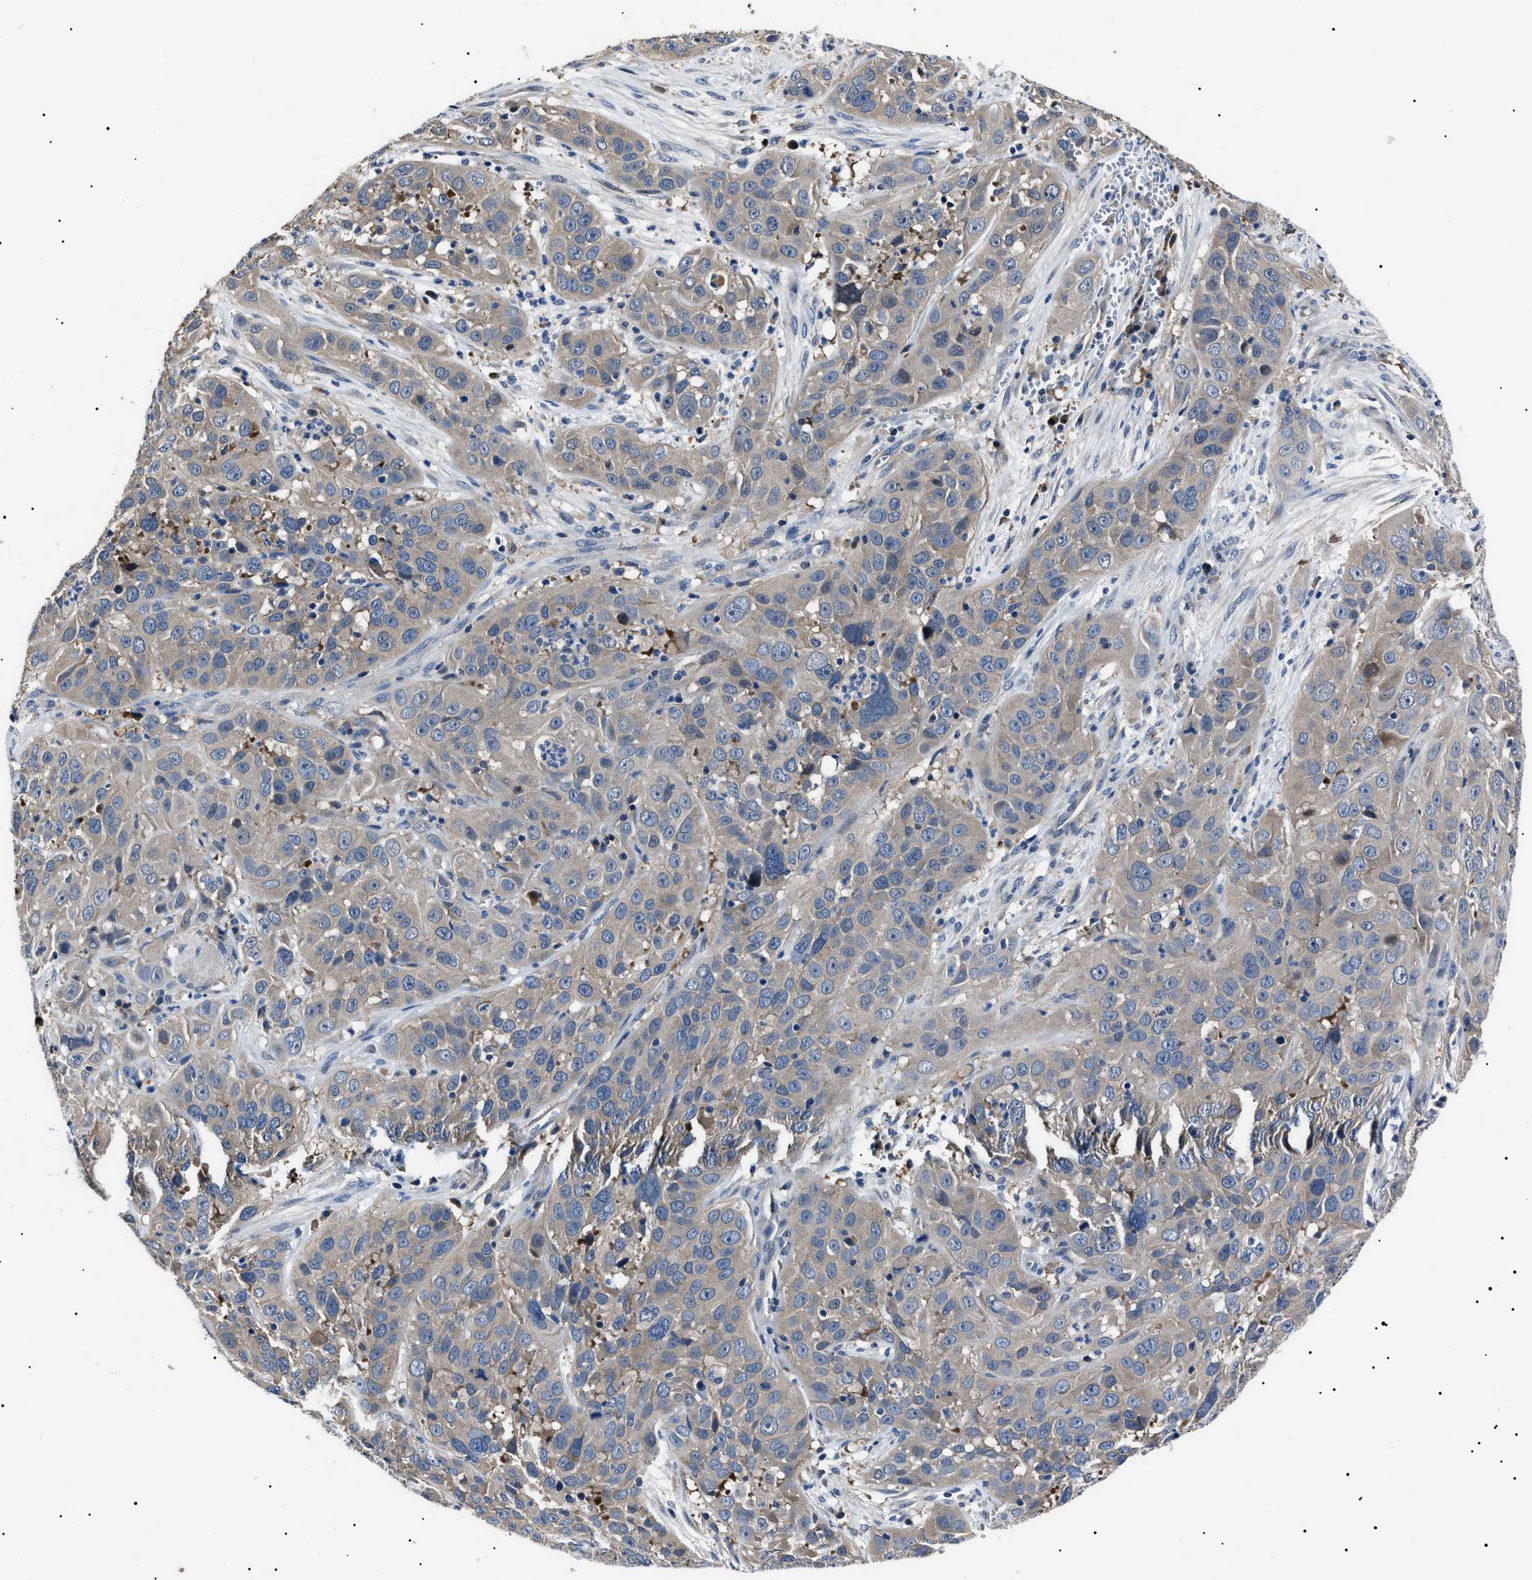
{"staining": {"intensity": "negative", "quantity": "none", "location": "none"}, "tissue": "cervical cancer", "cell_type": "Tumor cells", "image_type": "cancer", "snomed": [{"axis": "morphology", "description": "Squamous cell carcinoma, NOS"}, {"axis": "topography", "description": "Cervix"}], "caption": "The micrograph displays no staining of tumor cells in squamous cell carcinoma (cervical).", "gene": "IFT81", "patient": {"sex": "female", "age": 32}}